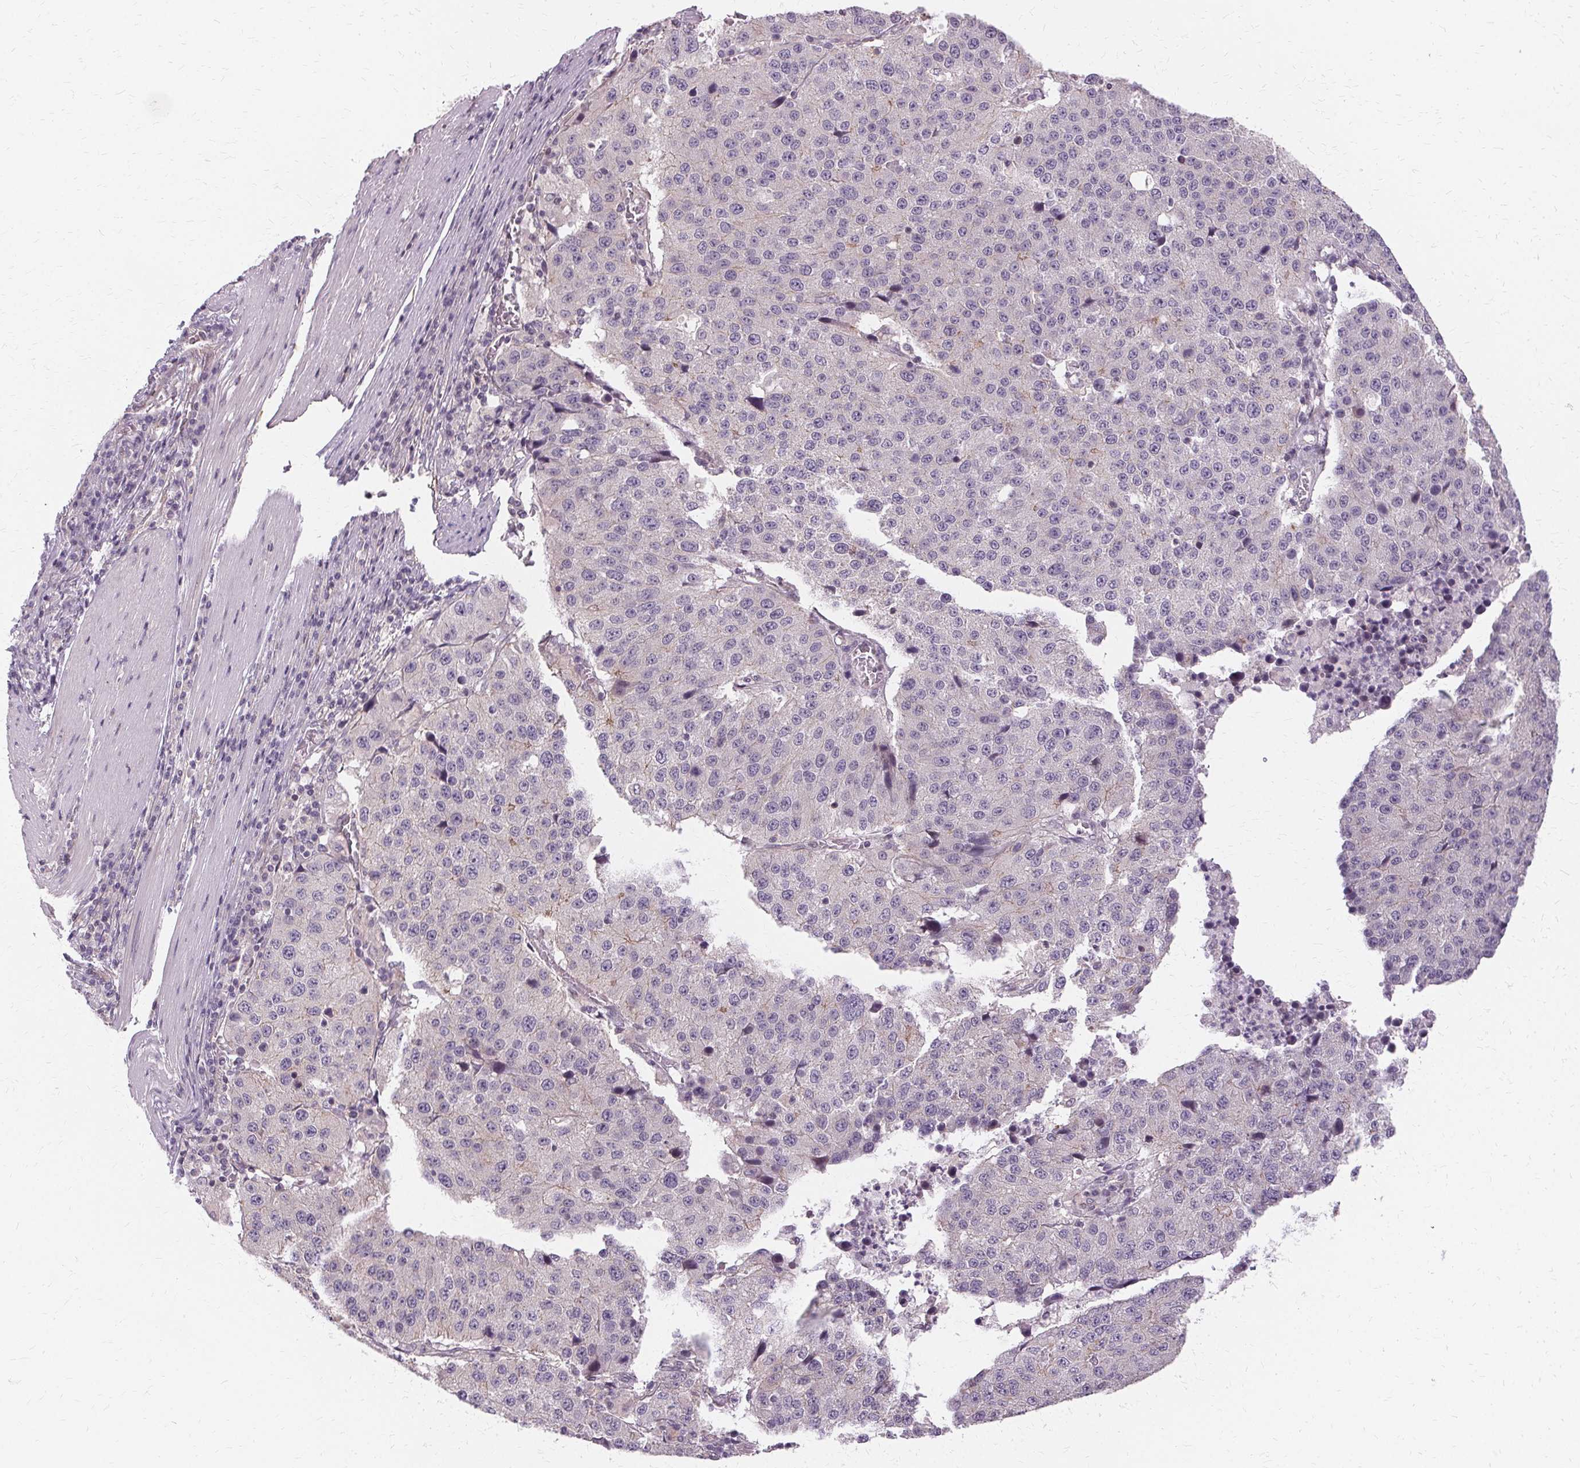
{"staining": {"intensity": "negative", "quantity": "none", "location": "none"}, "tissue": "stomach cancer", "cell_type": "Tumor cells", "image_type": "cancer", "snomed": [{"axis": "morphology", "description": "Adenocarcinoma, NOS"}, {"axis": "topography", "description": "Stomach"}], "caption": "Histopathology image shows no protein expression in tumor cells of stomach adenocarcinoma tissue. The staining was performed using DAB (3,3'-diaminobenzidine) to visualize the protein expression in brown, while the nuclei were stained in blue with hematoxylin (Magnification: 20x).", "gene": "USP8", "patient": {"sex": "male", "age": 71}}